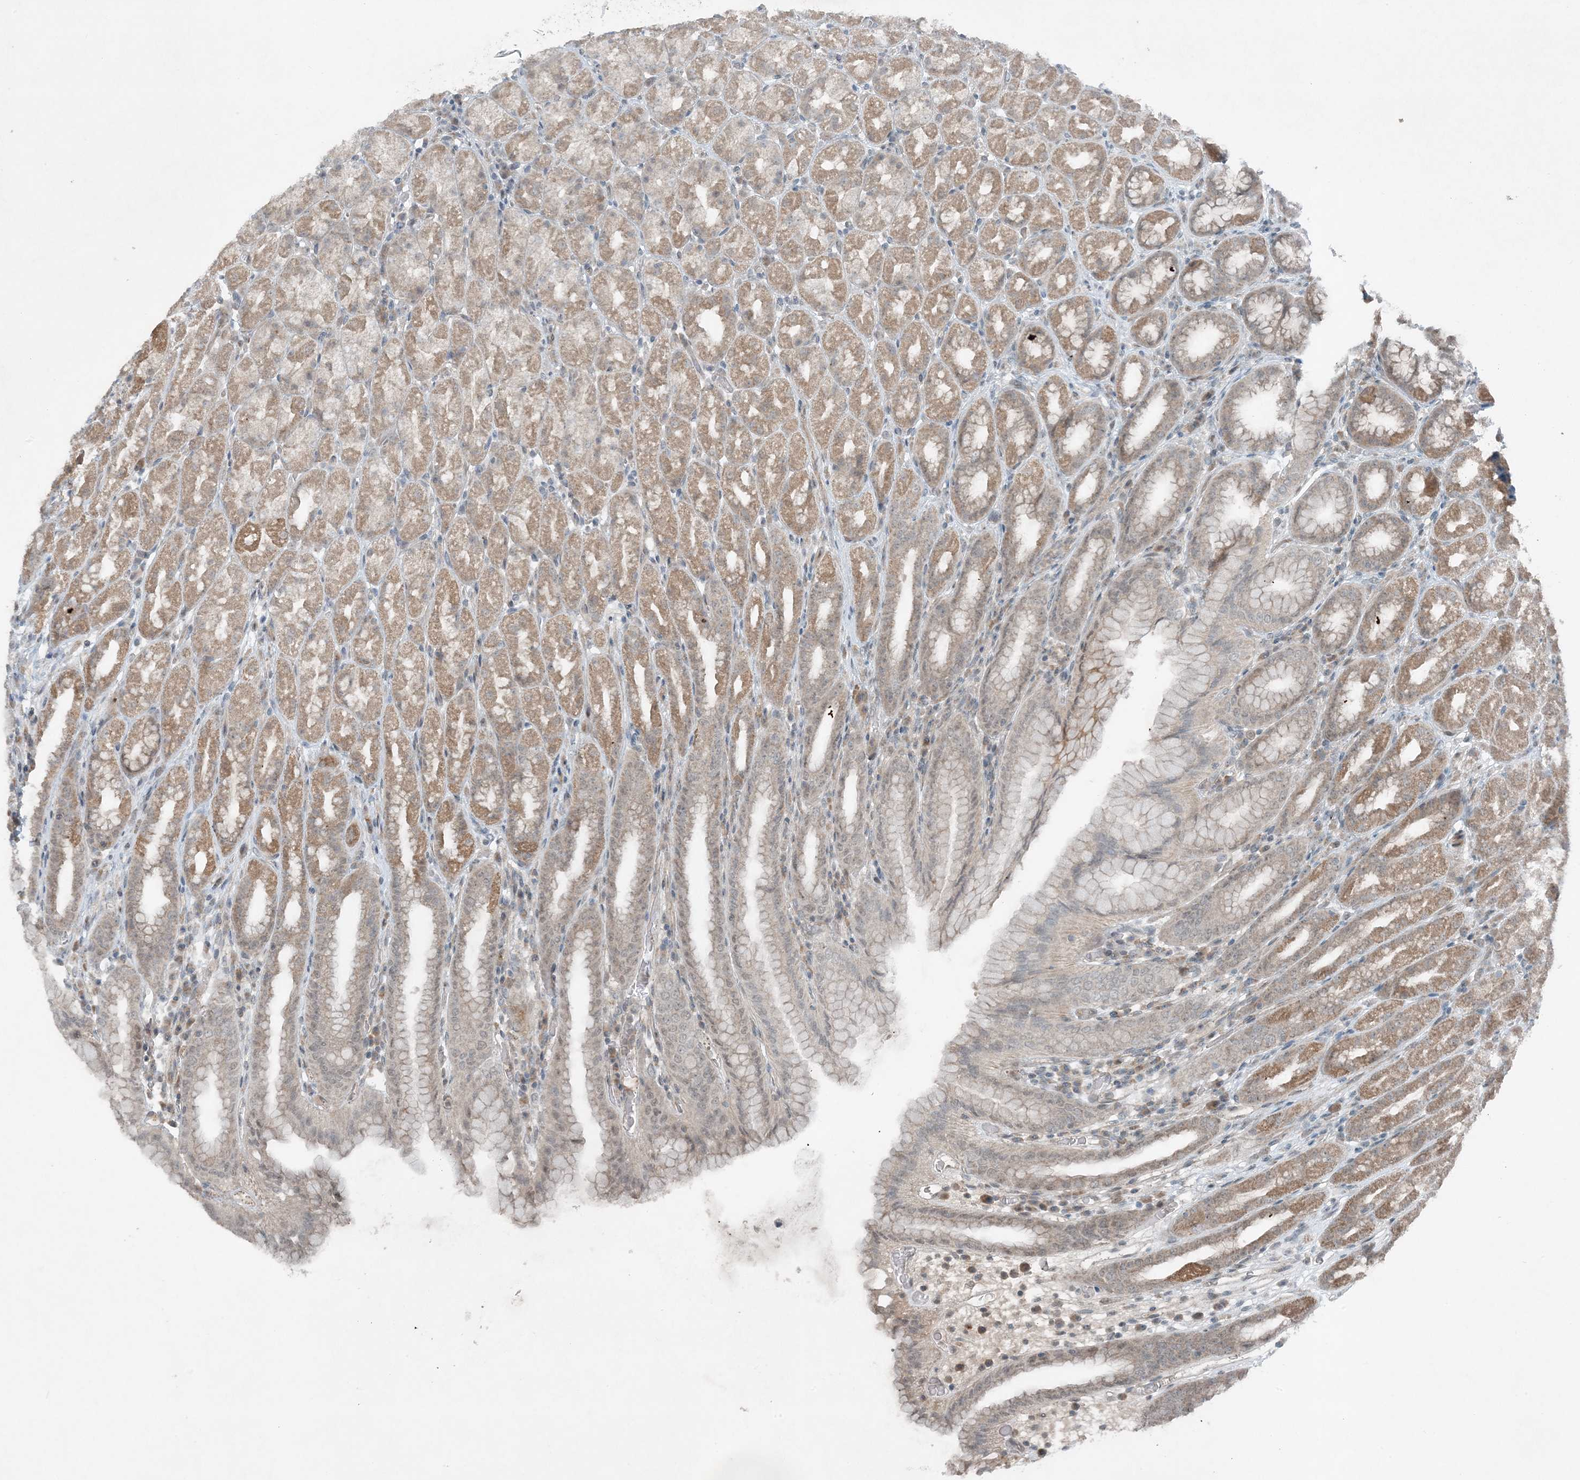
{"staining": {"intensity": "moderate", "quantity": ">75%", "location": "cytoplasmic/membranous"}, "tissue": "stomach", "cell_type": "Glandular cells", "image_type": "normal", "snomed": [{"axis": "morphology", "description": "Normal tissue, NOS"}, {"axis": "topography", "description": "Stomach, upper"}], "caption": "Protein staining of normal stomach shows moderate cytoplasmic/membranous expression in approximately >75% of glandular cells.", "gene": "MITD1", "patient": {"sex": "male", "age": 68}}